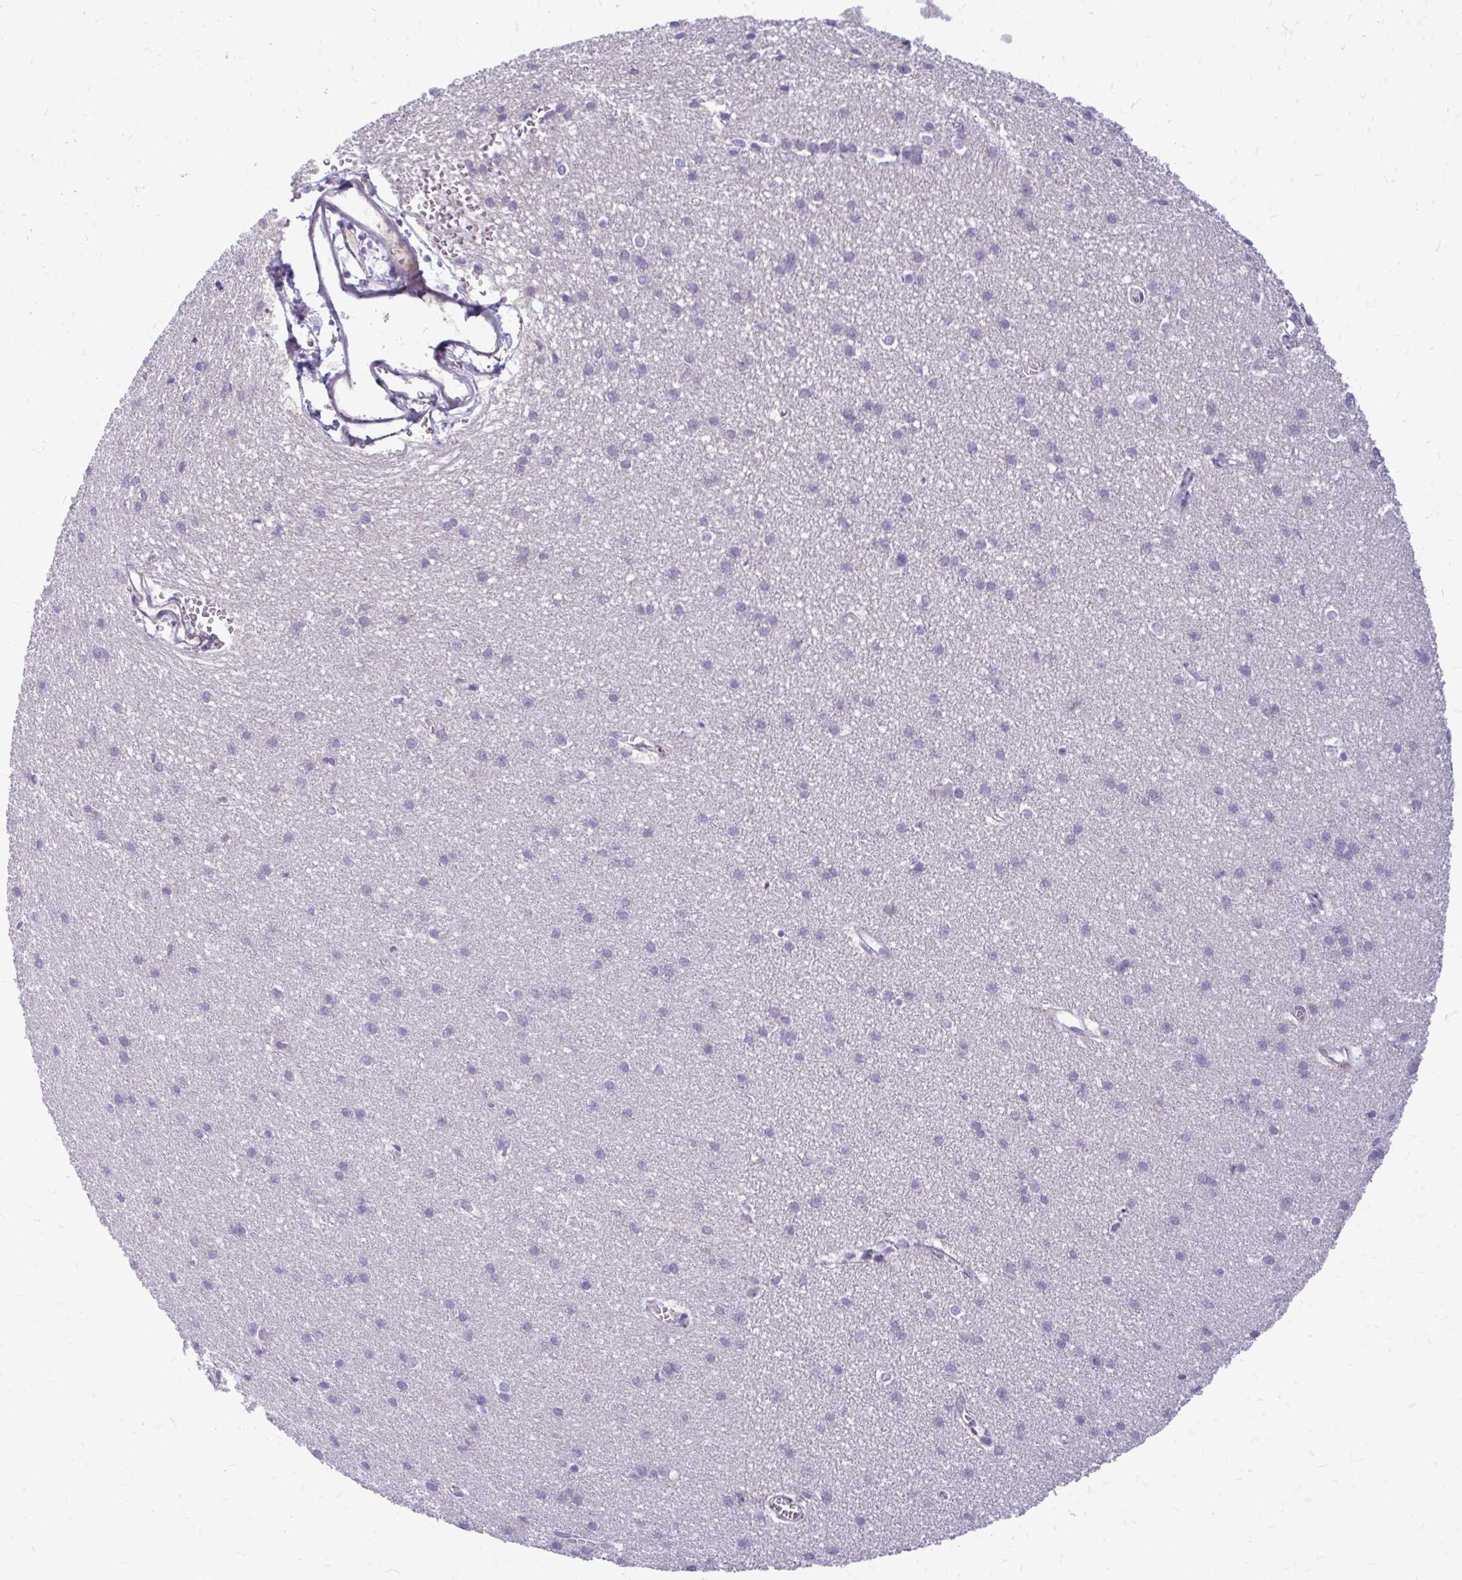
{"staining": {"intensity": "negative", "quantity": "none", "location": "none"}, "tissue": "cerebral cortex", "cell_type": "Endothelial cells", "image_type": "normal", "snomed": [{"axis": "morphology", "description": "Normal tissue, NOS"}, {"axis": "topography", "description": "Cerebral cortex"}], "caption": "Histopathology image shows no significant protein staining in endothelial cells of unremarkable cerebral cortex. Brightfield microscopy of IHC stained with DAB (brown) and hematoxylin (blue), captured at high magnification.", "gene": "FABP3", "patient": {"sex": "male", "age": 37}}